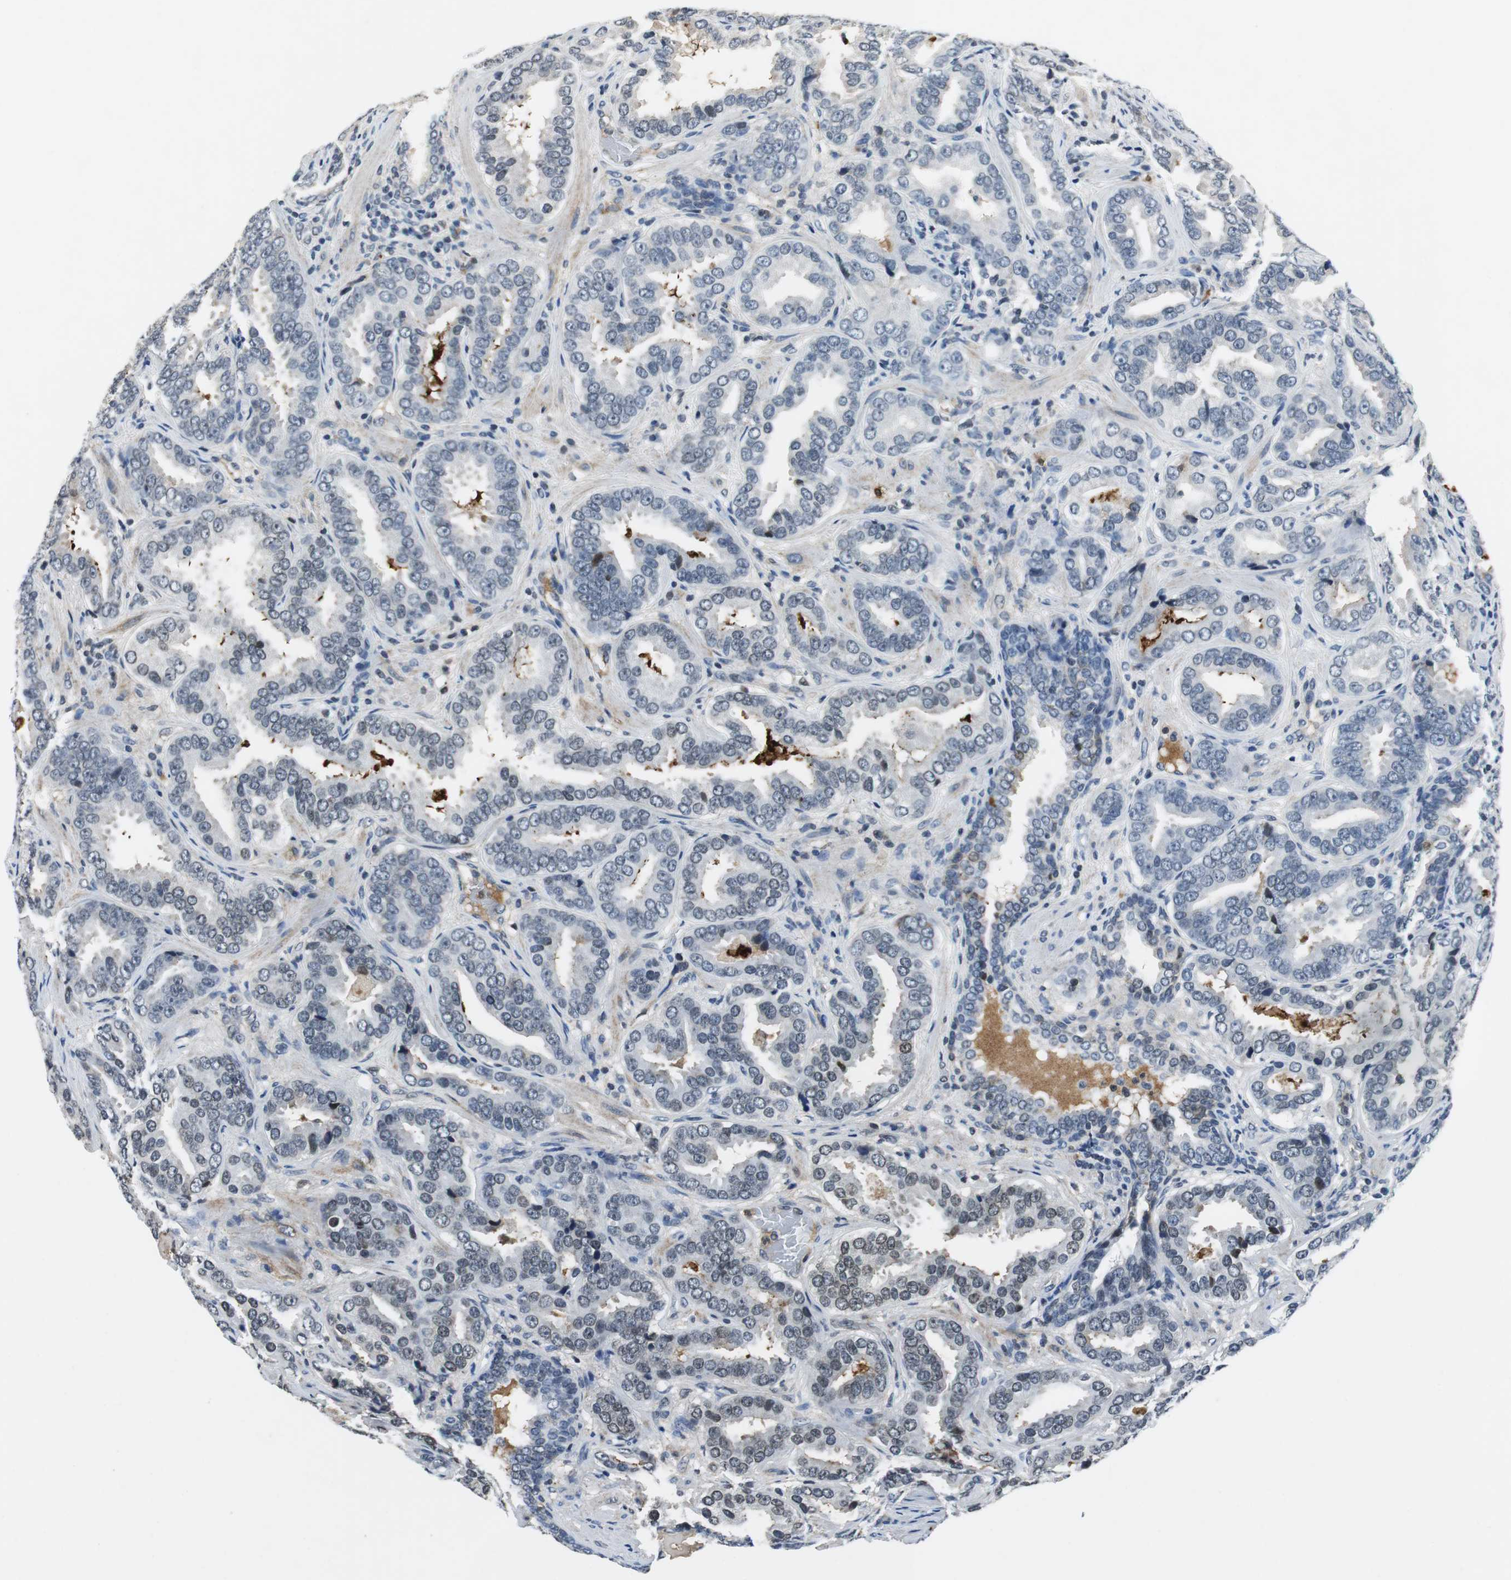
{"staining": {"intensity": "weak", "quantity": "<25%", "location": "nuclear"}, "tissue": "prostate cancer", "cell_type": "Tumor cells", "image_type": "cancer", "snomed": [{"axis": "morphology", "description": "Adenocarcinoma, Low grade"}, {"axis": "topography", "description": "Prostate"}], "caption": "A histopathology image of prostate cancer stained for a protein demonstrates no brown staining in tumor cells. (Brightfield microscopy of DAB (3,3'-diaminobenzidine) immunohistochemistry at high magnification).", "gene": "ORM1", "patient": {"sex": "male", "age": 59}}